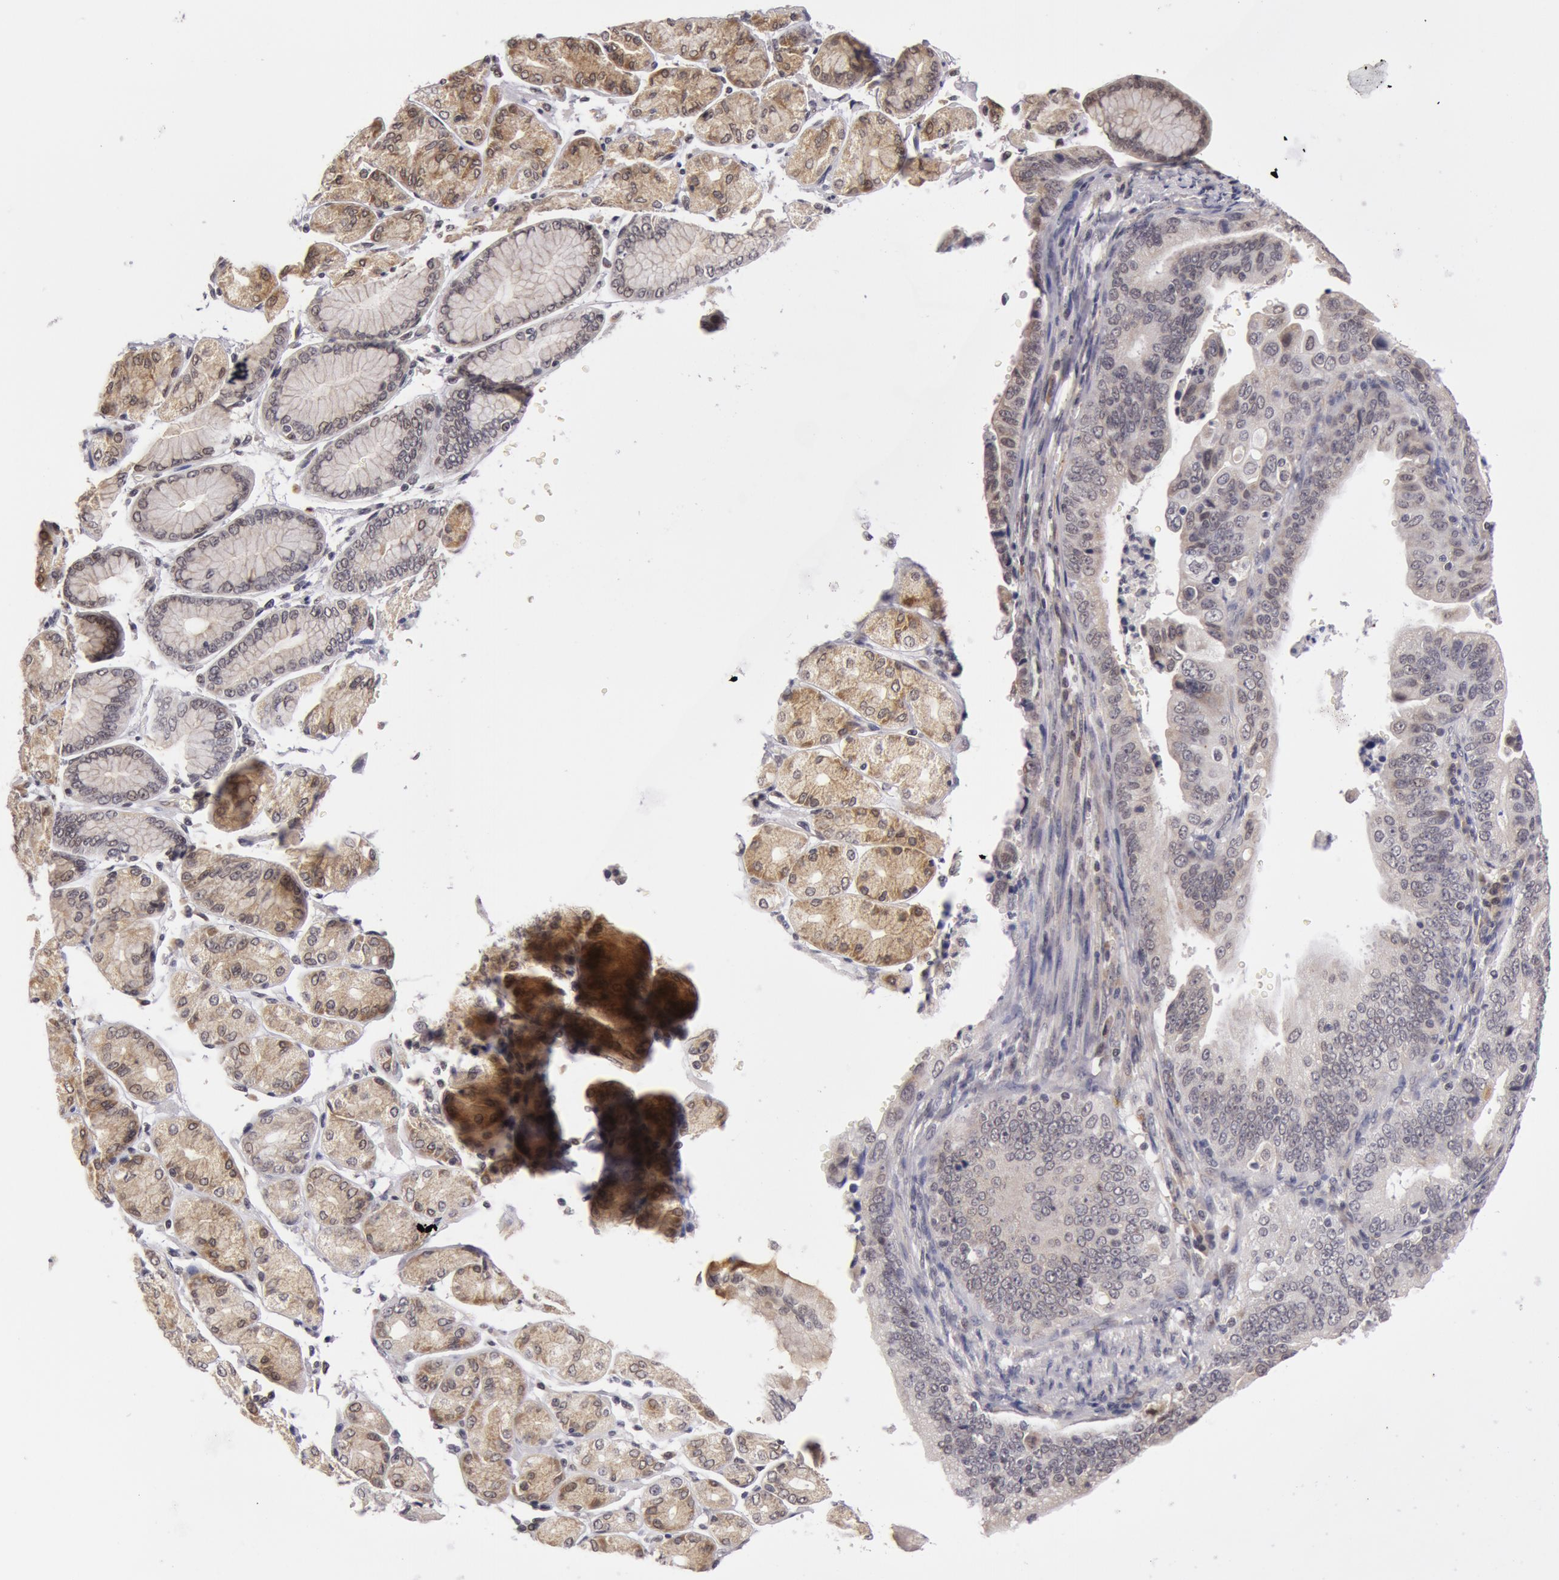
{"staining": {"intensity": "weak", "quantity": "<25%", "location": "cytoplasmic/membranous"}, "tissue": "stomach cancer", "cell_type": "Tumor cells", "image_type": "cancer", "snomed": [{"axis": "morphology", "description": "Adenocarcinoma, NOS"}, {"axis": "topography", "description": "Stomach, upper"}], "caption": "Tumor cells show no significant protein staining in stomach cancer (adenocarcinoma).", "gene": "SYTL4", "patient": {"sex": "female", "age": 50}}